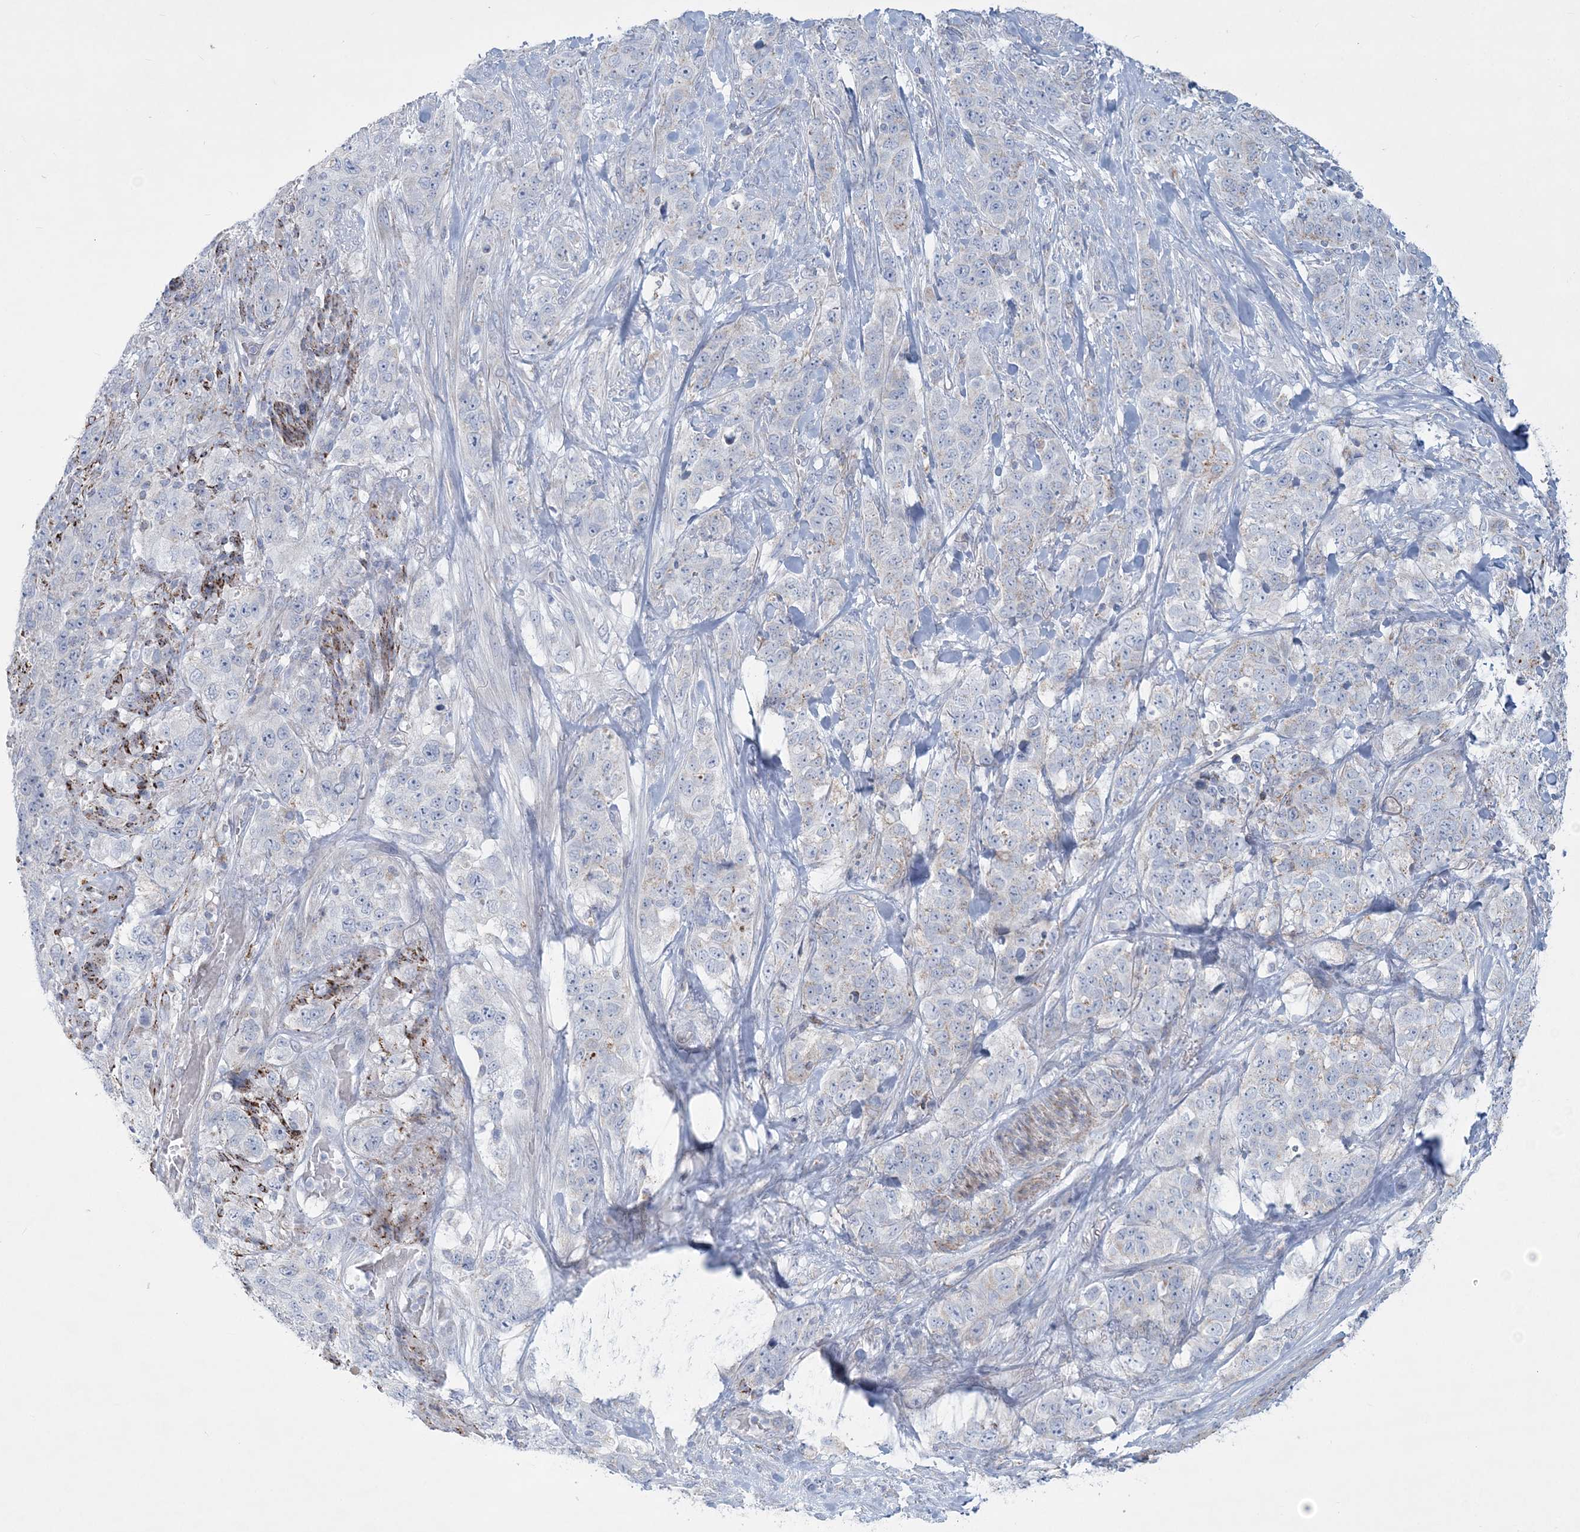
{"staining": {"intensity": "negative", "quantity": "none", "location": "none"}, "tissue": "stomach cancer", "cell_type": "Tumor cells", "image_type": "cancer", "snomed": [{"axis": "morphology", "description": "Adenocarcinoma, NOS"}, {"axis": "topography", "description": "Stomach"}], "caption": "Immunohistochemistry of human stomach adenocarcinoma reveals no expression in tumor cells.", "gene": "TBC1D7", "patient": {"sex": "male", "age": 48}}